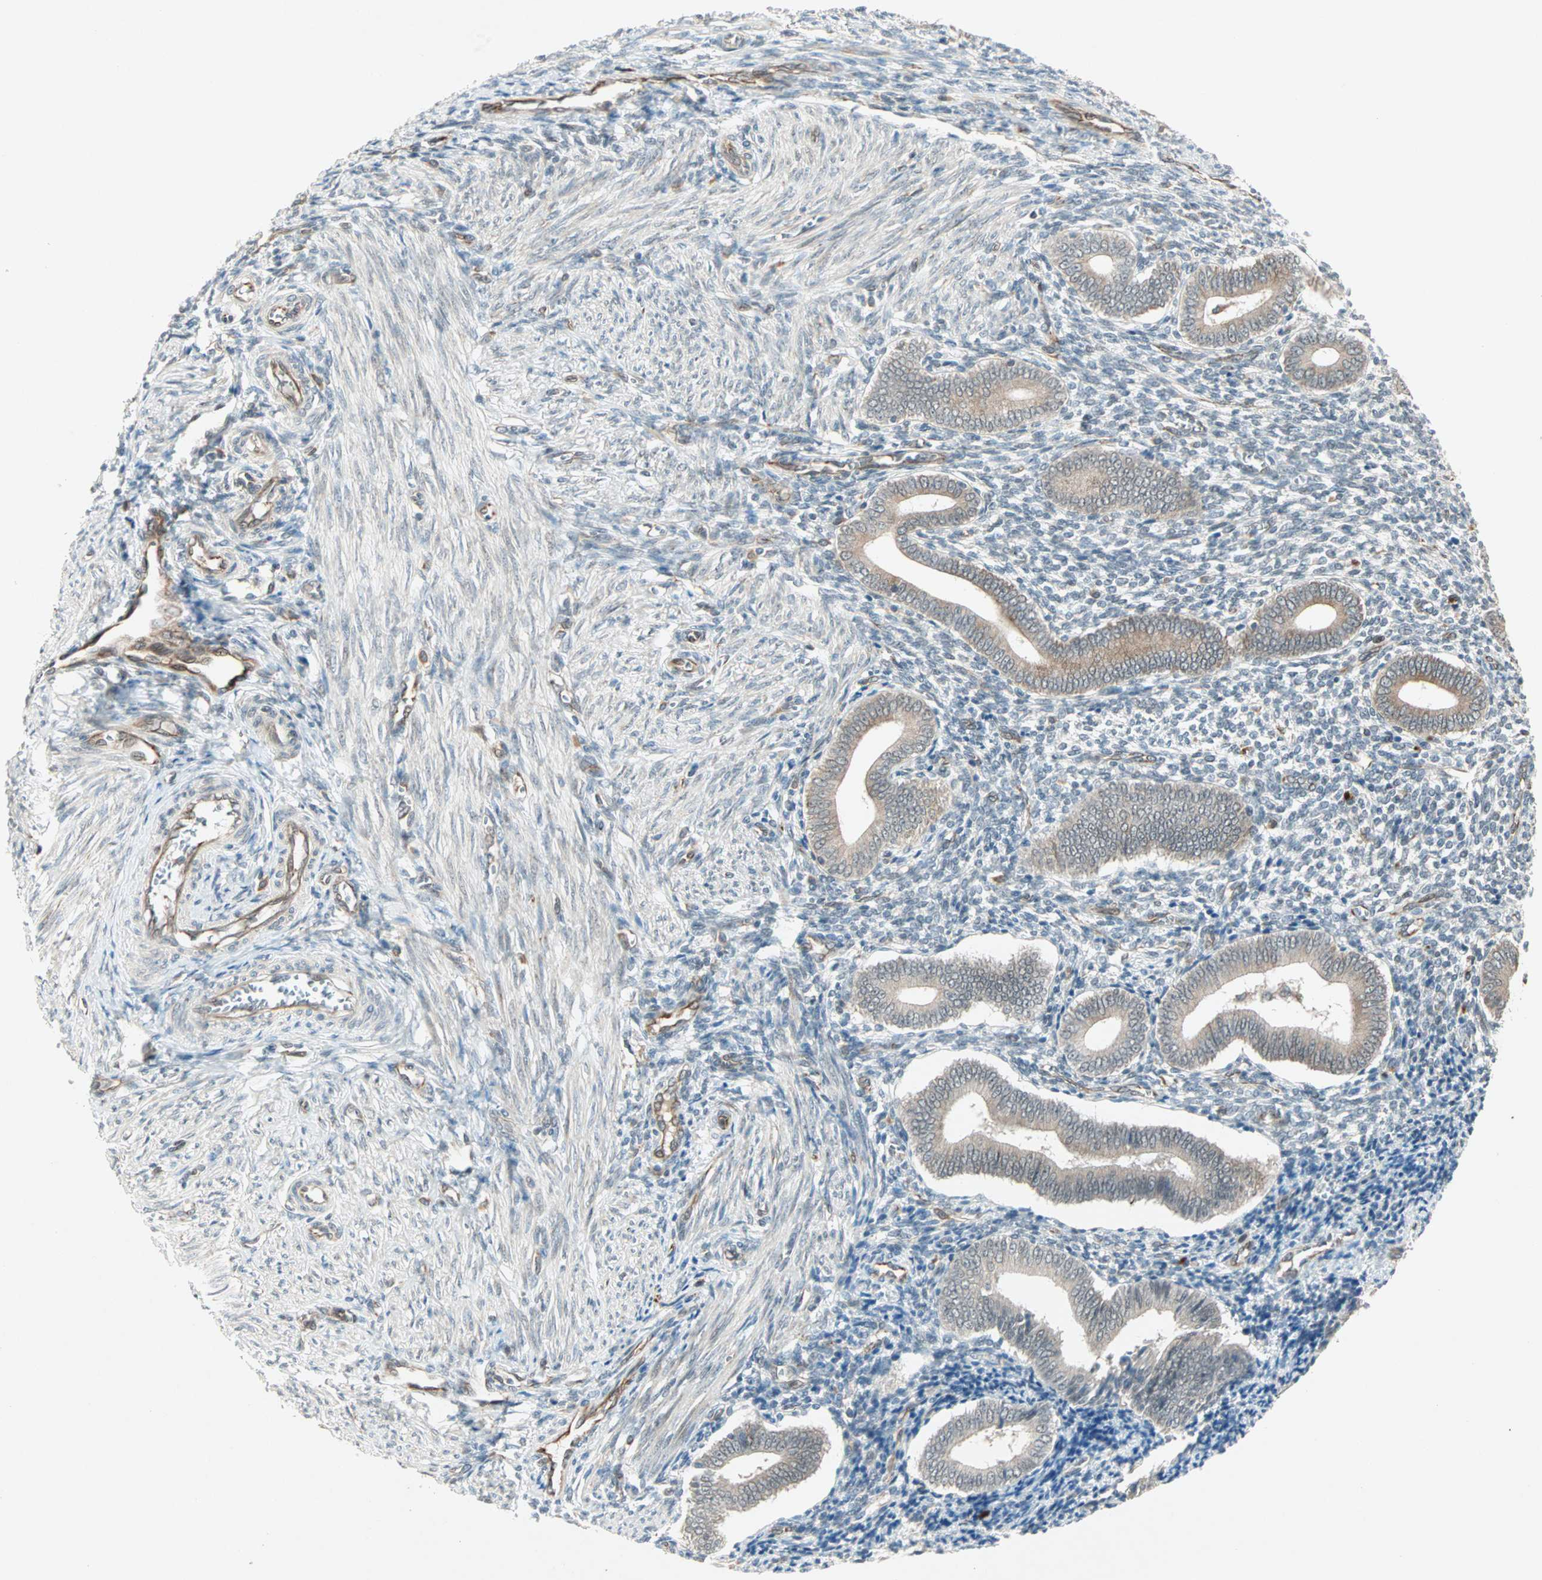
{"staining": {"intensity": "moderate", "quantity": "25%-75%", "location": "cytoplasmic/membranous"}, "tissue": "endometrium", "cell_type": "Cells in endometrial stroma", "image_type": "normal", "snomed": [{"axis": "morphology", "description": "Normal tissue, NOS"}, {"axis": "topography", "description": "Uterus"}, {"axis": "topography", "description": "Endometrium"}], "caption": "Protein expression analysis of benign human endometrium reveals moderate cytoplasmic/membranous staining in approximately 25%-75% of cells in endometrial stroma.", "gene": "ZNF37A", "patient": {"sex": "female", "age": 33}}